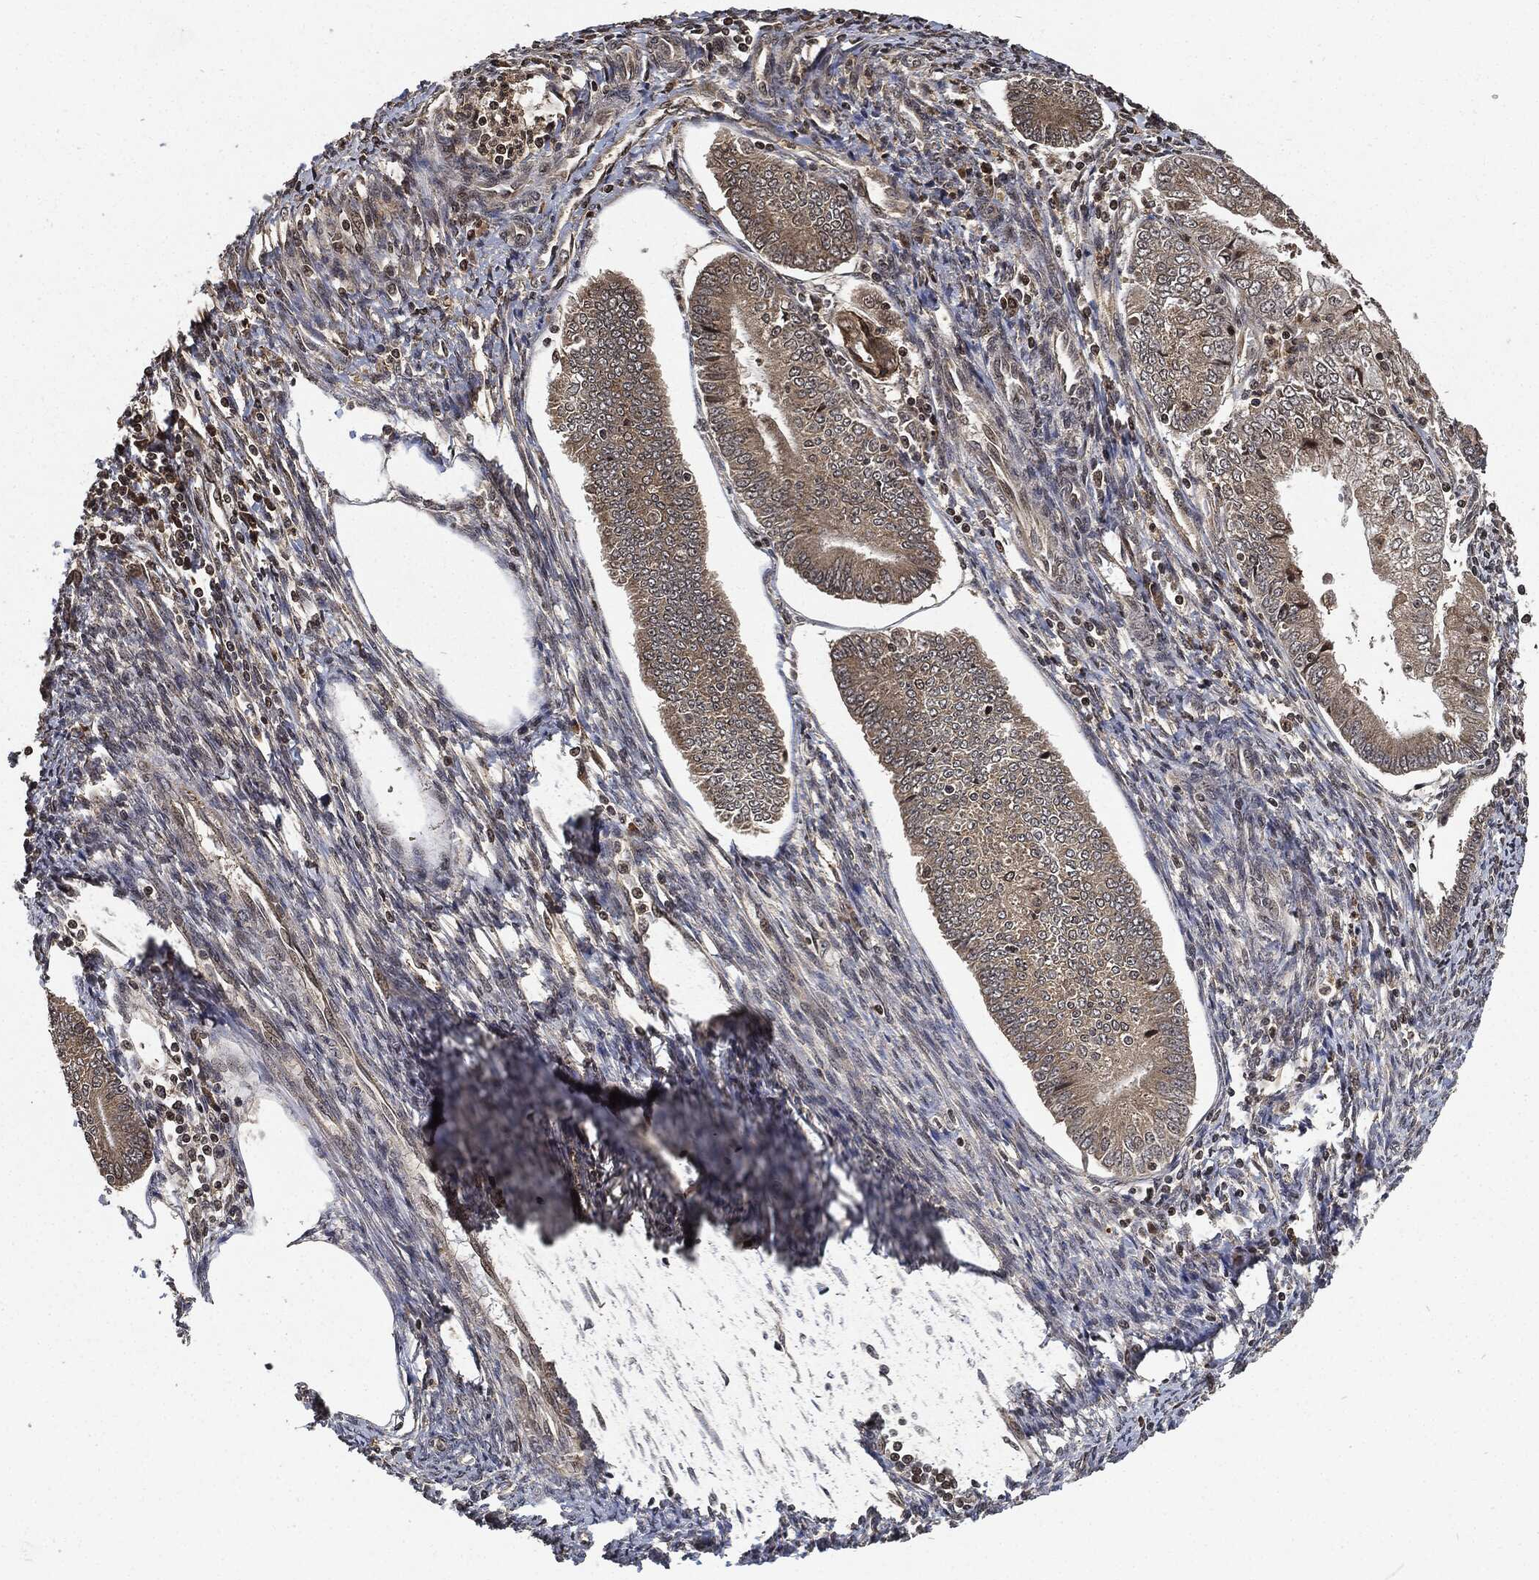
{"staining": {"intensity": "negative", "quantity": "none", "location": "none"}, "tissue": "endometrial cancer", "cell_type": "Tumor cells", "image_type": "cancer", "snomed": [{"axis": "morphology", "description": "Adenocarcinoma, NOS"}, {"axis": "topography", "description": "Endometrium"}], "caption": "Immunohistochemistry micrograph of adenocarcinoma (endometrial) stained for a protein (brown), which exhibits no staining in tumor cells.", "gene": "PDK1", "patient": {"sex": "female", "age": 56}}